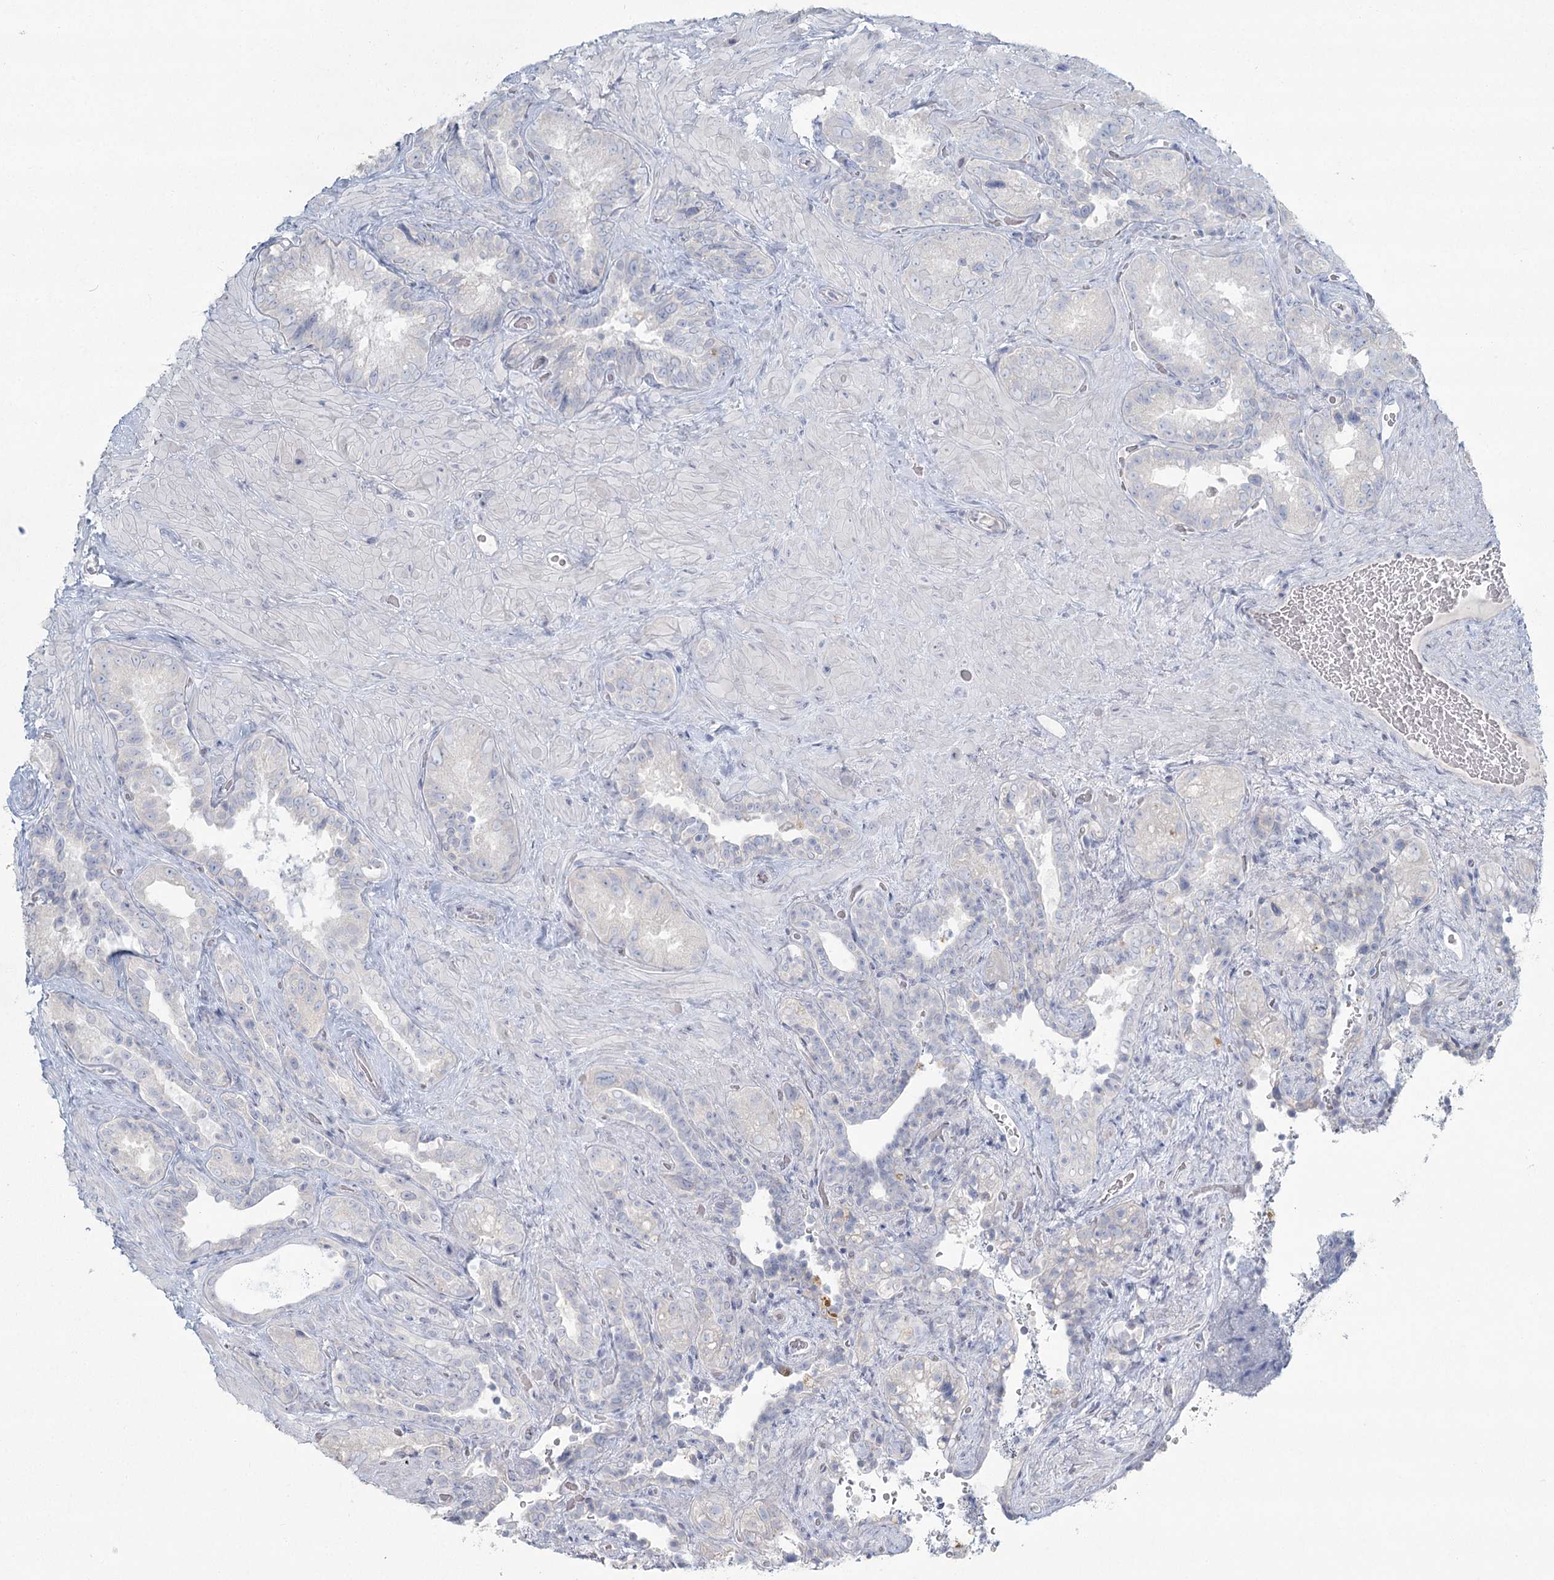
{"staining": {"intensity": "negative", "quantity": "none", "location": "none"}, "tissue": "seminal vesicle", "cell_type": "Glandular cells", "image_type": "normal", "snomed": [{"axis": "morphology", "description": "Normal tissue, NOS"}, {"axis": "topography", "description": "Seminal veicle"}, {"axis": "topography", "description": "Peripheral nerve tissue"}], "caption": "This image is of normal seminal vesicle stained with immunohistochemistry (IHC) to label a protein in brown with the nuclei are counter-stained blue. There is no staining in glandular cells.", "gene": "LRP2BP", "patient": {"sex": "male", "age": 67}}